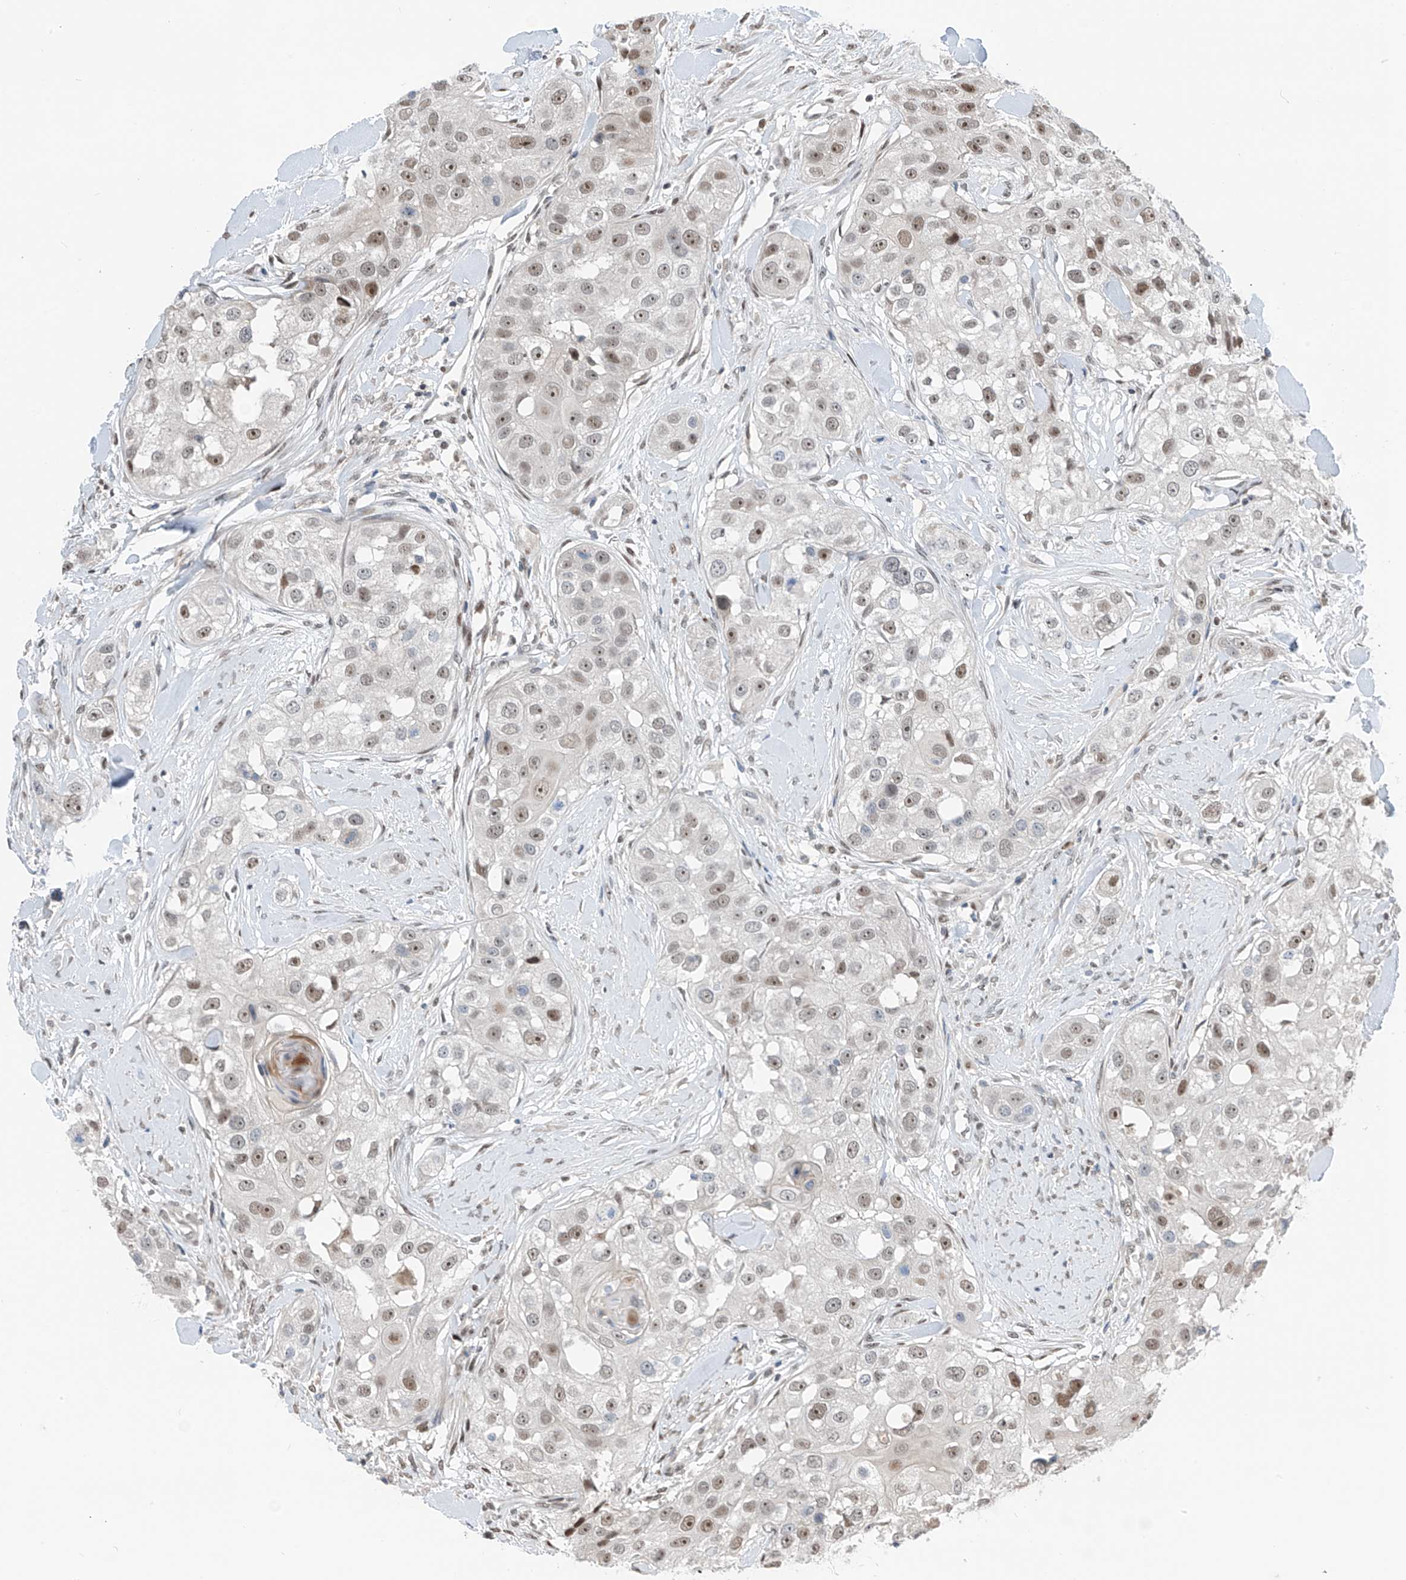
{"staining": {"intensity": "moderate", "quantity": "<25%", "location": "nuclear"}, "tissue": "head and neck cancer", "cell_type": "Tumor cells", "image_type": "cancer", "snomed": [{"axis": "morphology", "description": "Normal tissue, NOS"}, {"axis": "morphology", "description": "Squamous cell carcinoma, NOS"}, {"axis": "topography", "description": "Skeletal muscle"}, {"axis": "topography", "description": "Head-Neck"}], "caption": "Head and neck cancer (squamous cell carcinoma) was stained to show a protein in brown. There is low levels of moderate nuclear positivity in approximately <25% of tumor cells. Ihc stains the protein in brown and the nuclei are stained blue.", "gene": "RBP7", "patient": {"sex": "male", "age": 51}}